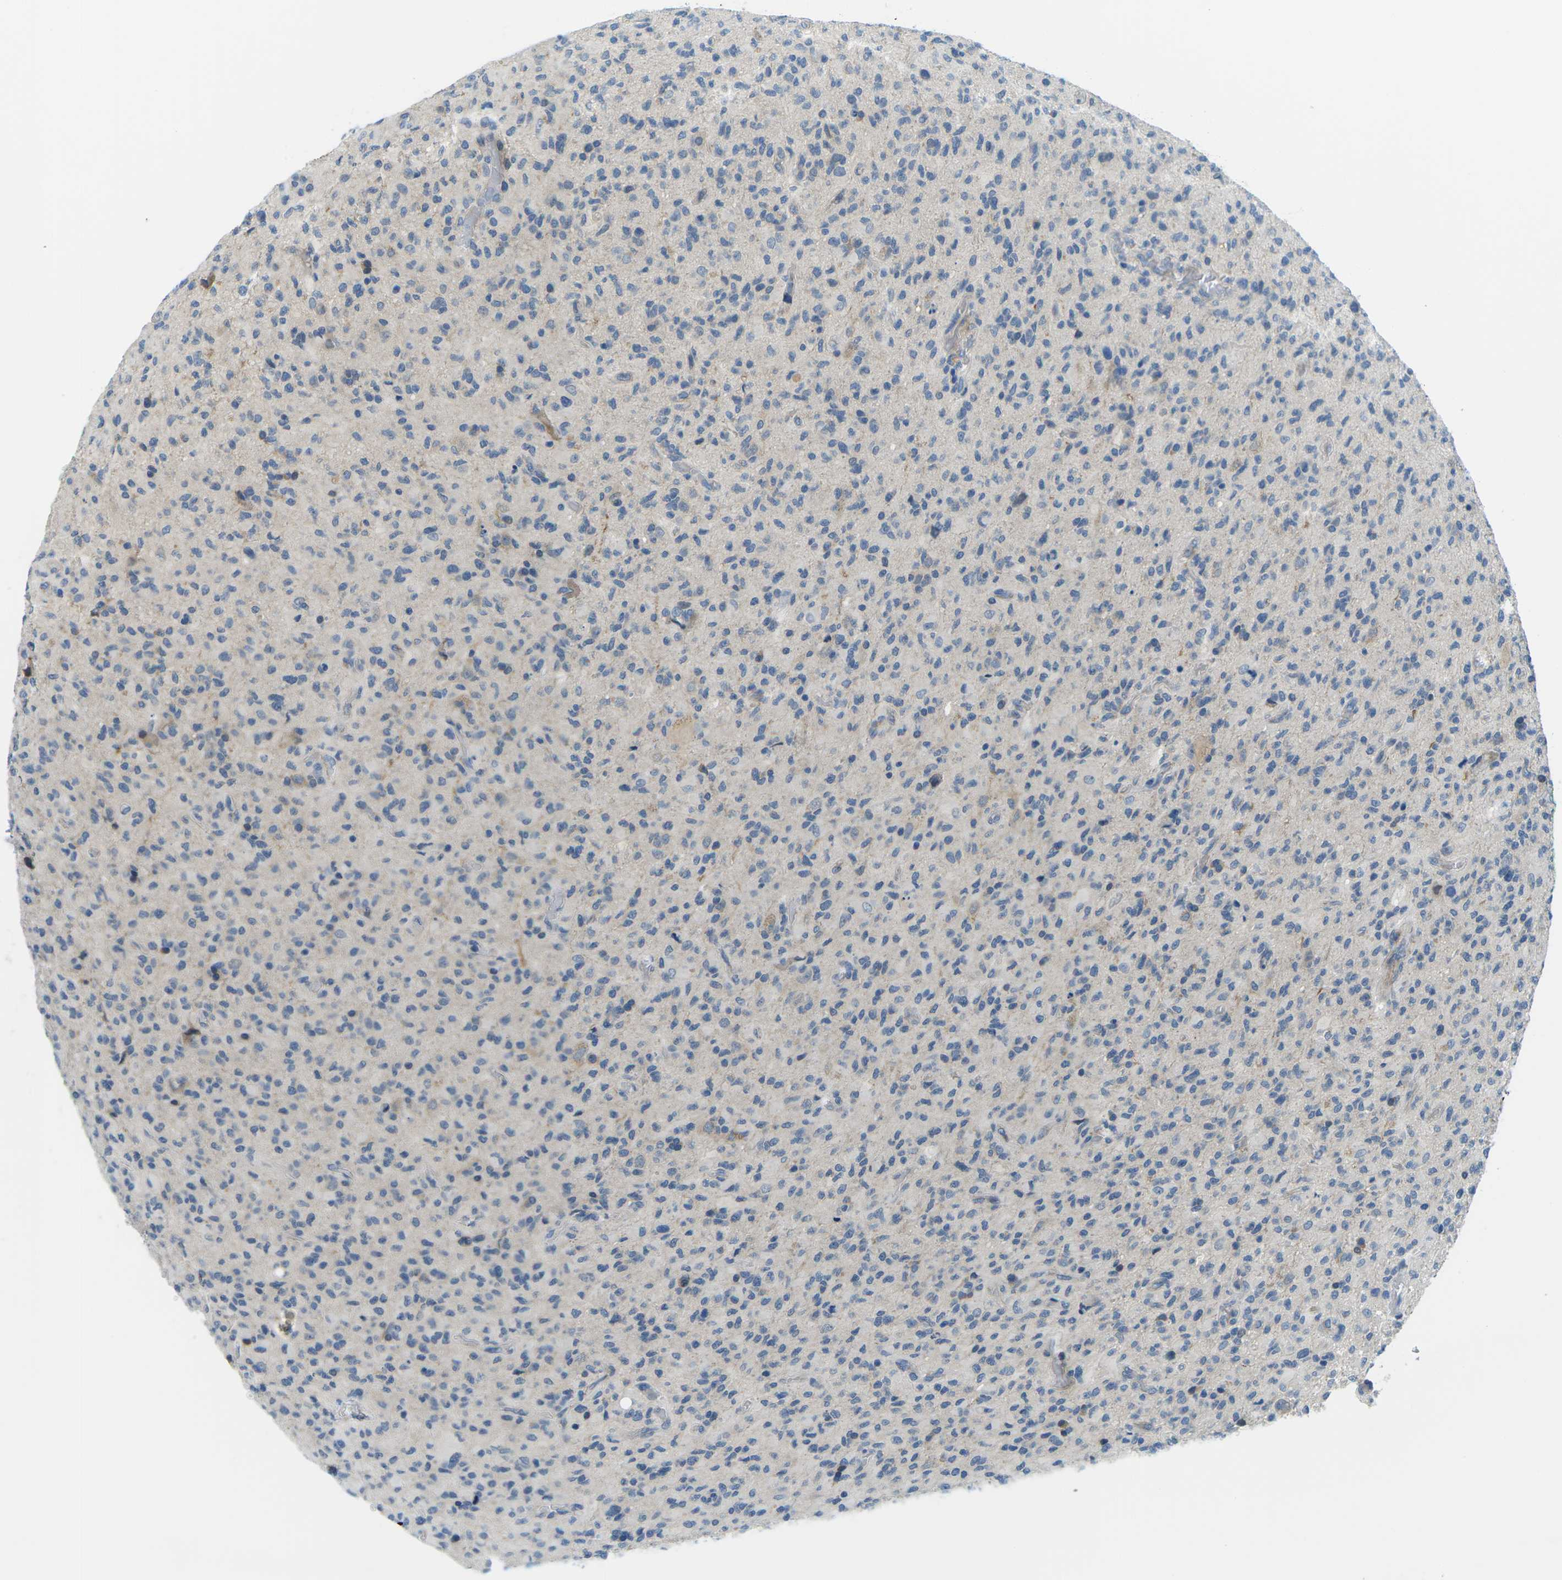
{"staining": {"intensity": "negative", "quantity": "none", "location": "none"}, "tissue": "glioma", "cell_type": "Tumor cells", "image_type": "cancer", "snomed": [{"axis": "morphology", "description": "Glioma, malignant, High grade"}, {"axis": "topography", "description": "Brain"}], "caption": "Immunohistochemistry photomicrograph of malignant glioma (high-grade) stained for a protein (brown), which demonstrates no positivity in tumor cells. (Immunohistochemistry (ihc), brightfield microscopy, high magnification).", "gene": "CTNND1", "patient": {"sex": "male", "age": 71}}